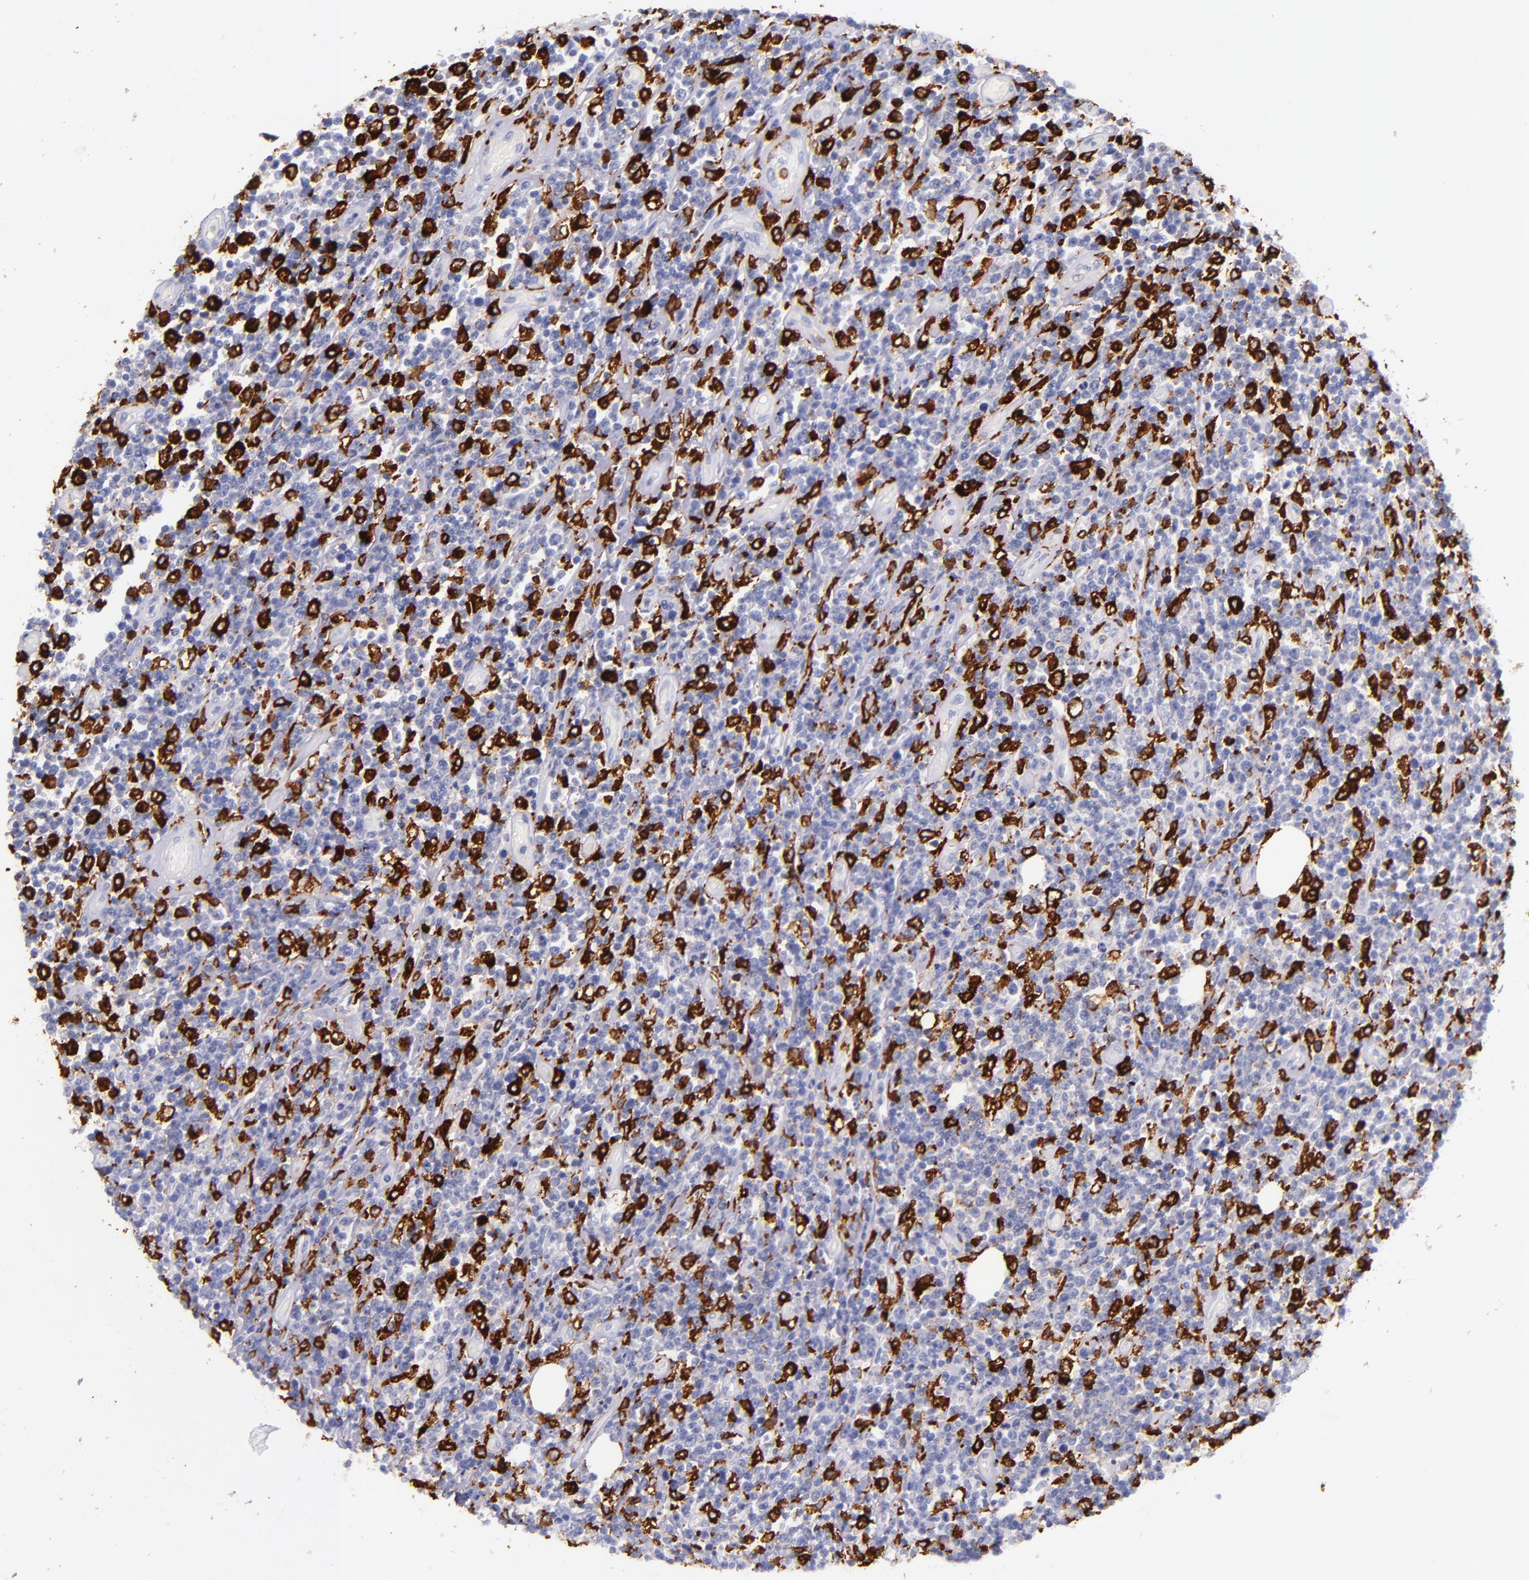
{"staining": {"intensity": "negative", "quantity": "none", "location": "none"}, "tissue": "lymphoma", "cell_type": "Tumor cells", "image_type": "cancer", "snomed": [{"axis": "morphology", "description": "Malignant lymphoma, non-Hodgkin's type, High grade"}, {"axis": "topography", "description": "Colon"}], "caption": "High-grade malignant lymphoma, non-Hodgkin's type was stained to show a protein in brown. There is no significant staining in tumor cells.", "gene": "CD163", "patient": {"sex": "male", "age": 82}}